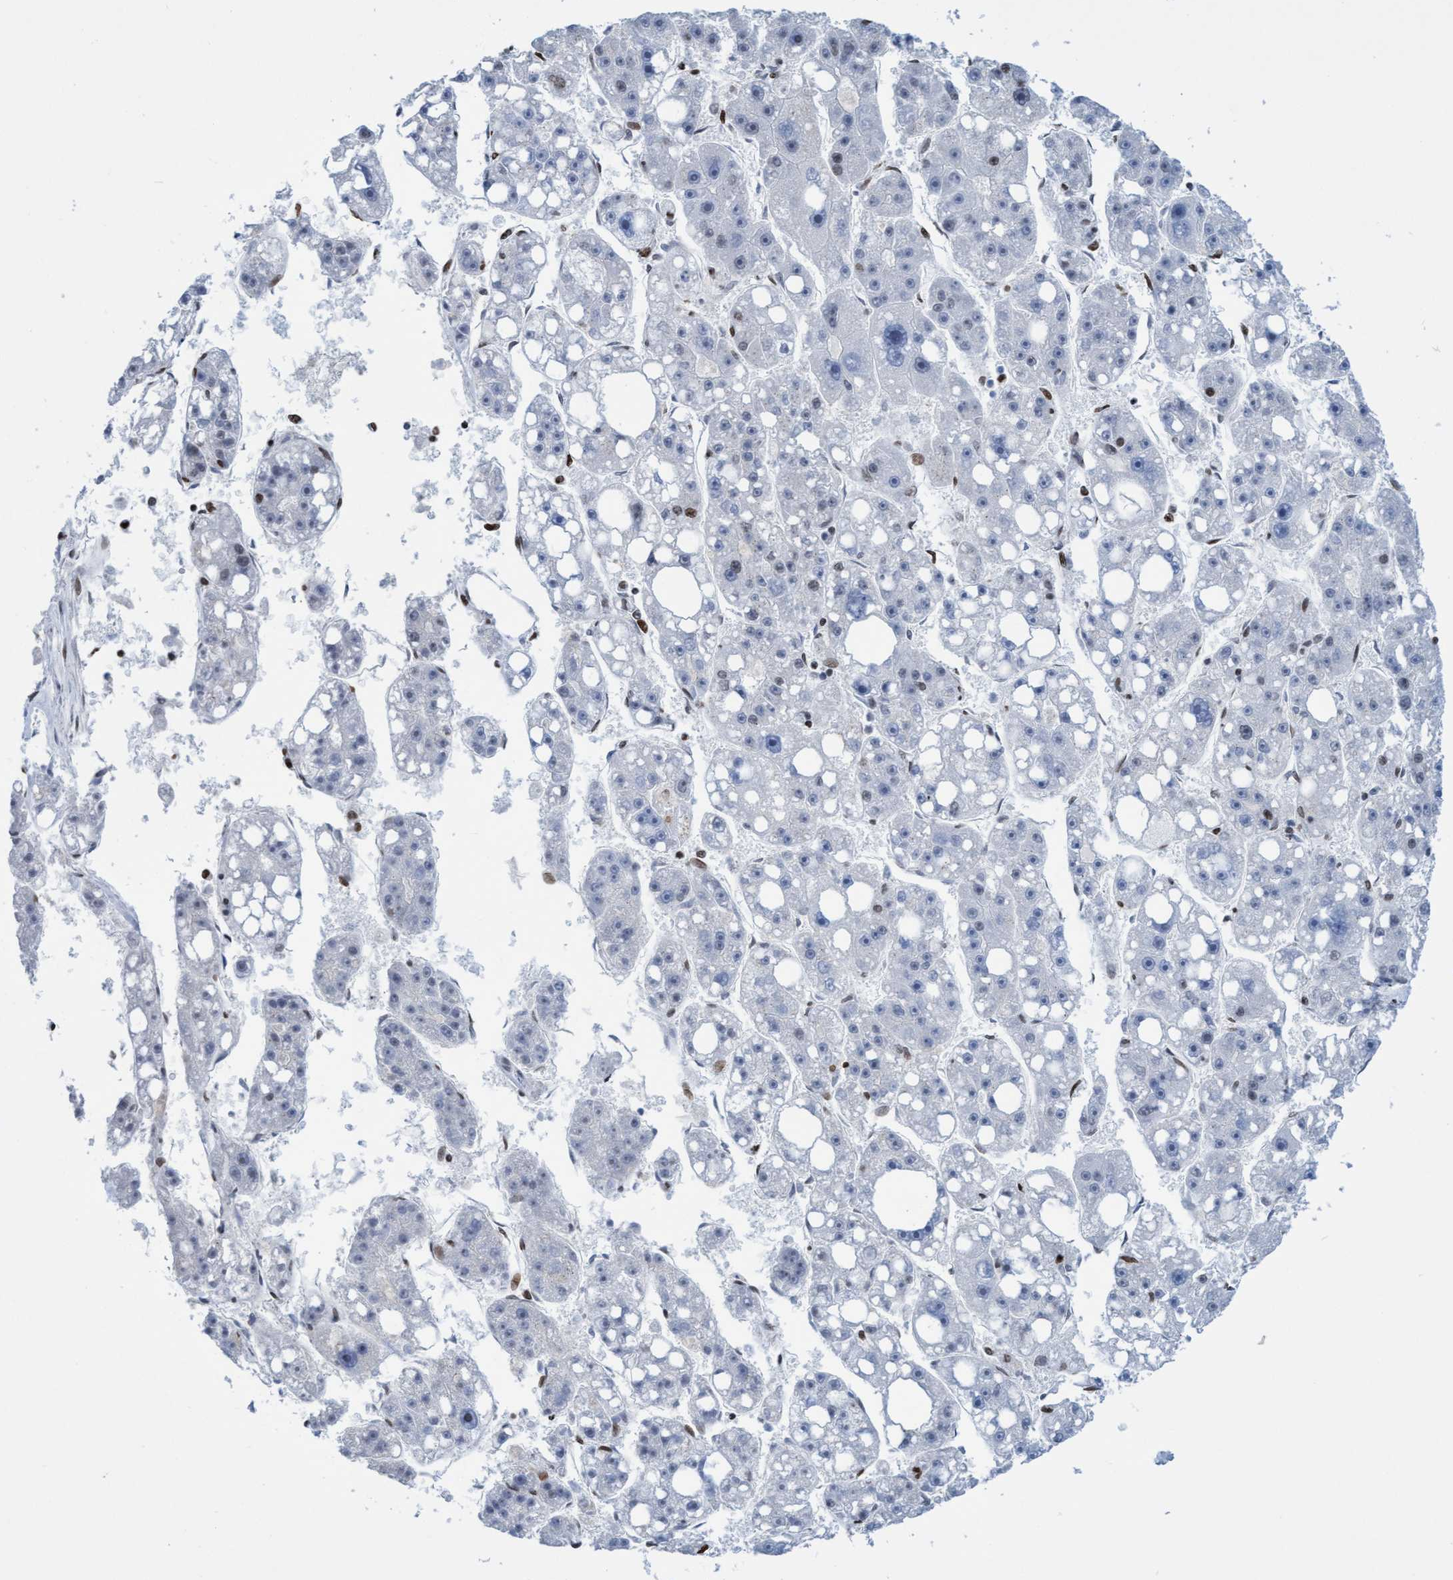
{"staining": {"intensity": "negative", "quantity": "none", "location": "none"}, "tissue": "liver cancer", "cell_type": "Tumor cells", "image_type": "cancer", "snomed": [{"axis": "morphology", "description": "Carcinoma, Hepatocellular, NOS"}, {"axis": "topography", "description": "Liver"}], "caption": "Immunohistochemical staining of human liver cancer exhibits no significant expression in tumor cells. (Brightfield microscopy of DAB (3,3'-diaminobenzidine) immunohistochemistry (IHC) at high magnification).", "gene": "CBX2", "patient": {"sex": "female", "age": 61}}